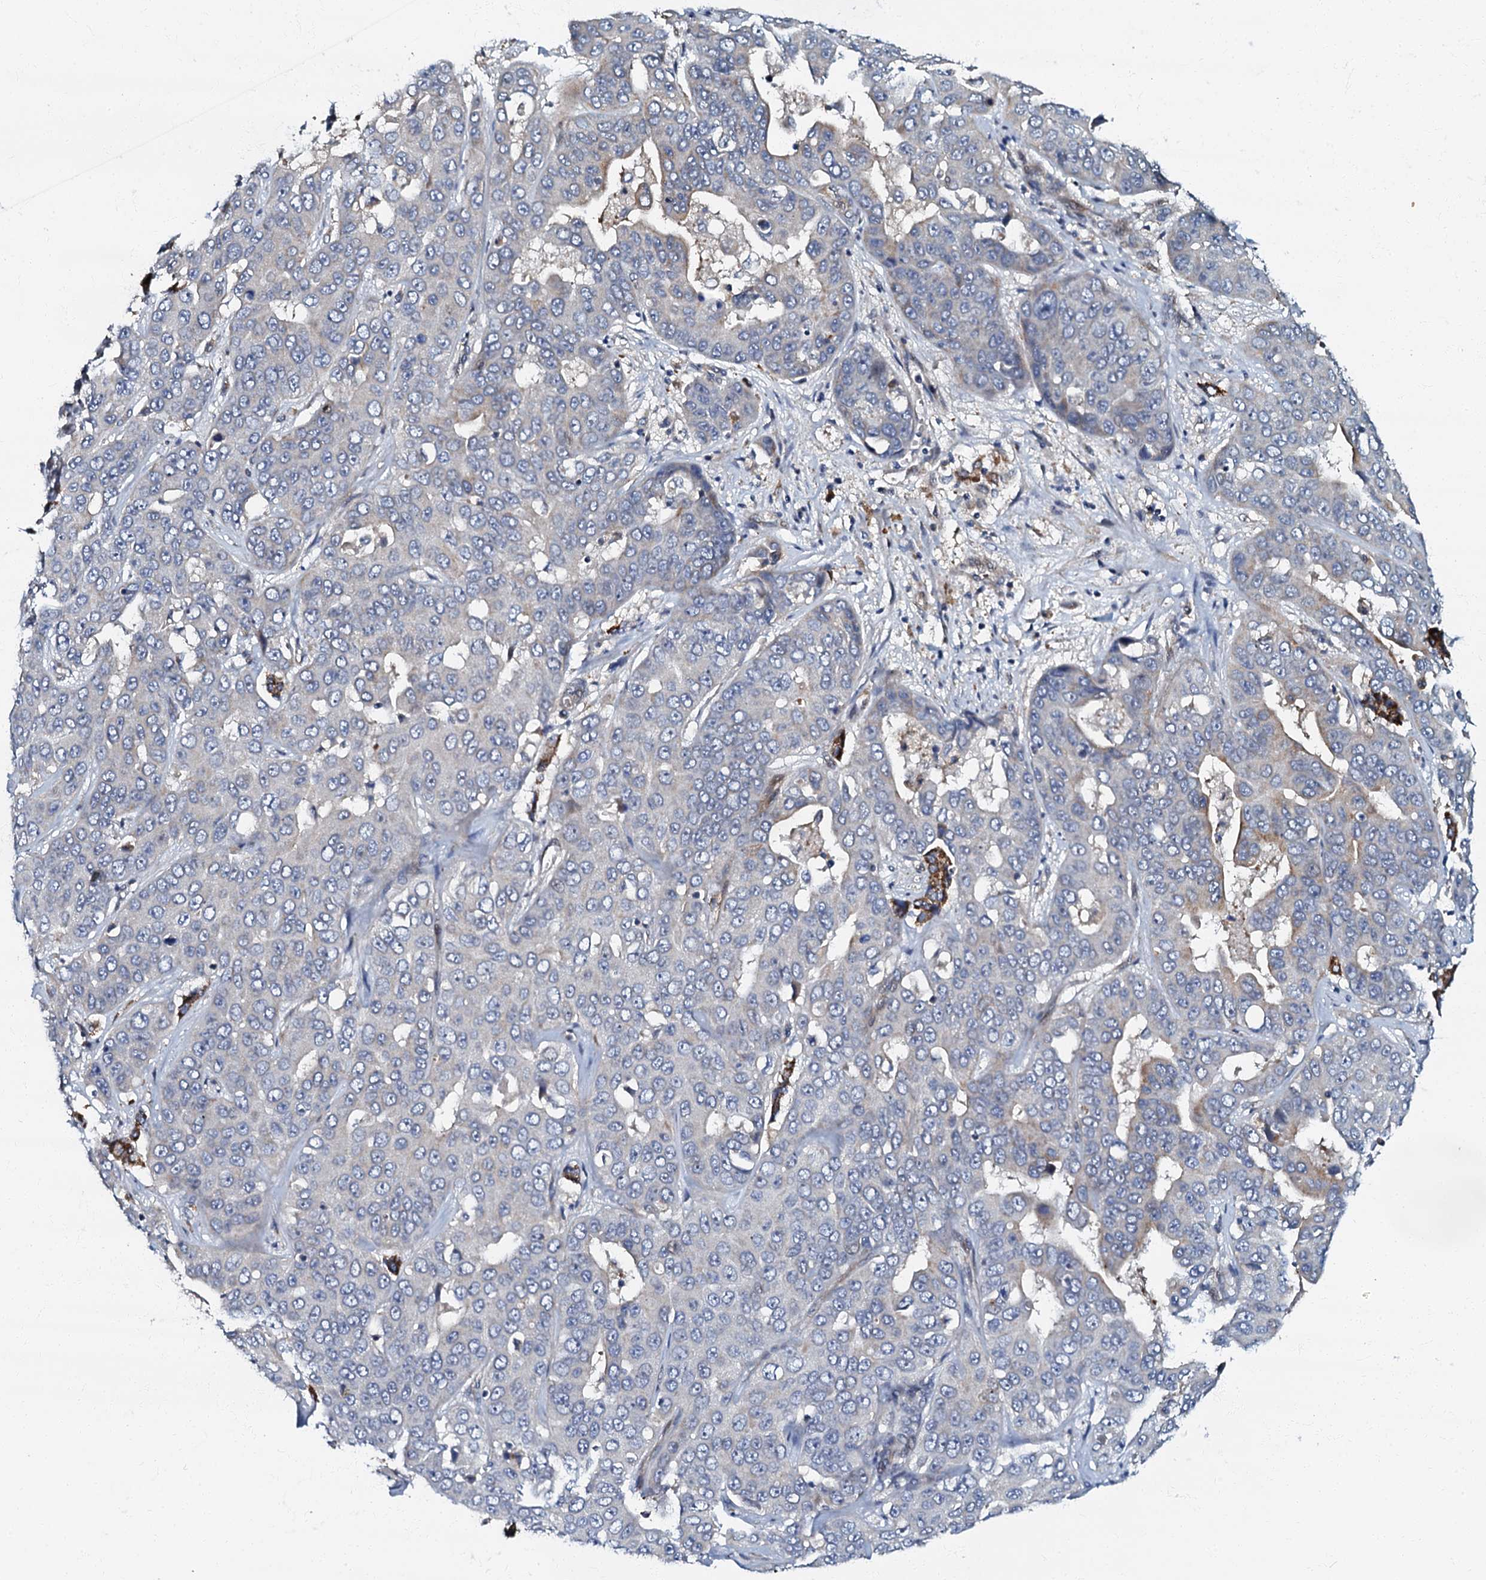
{"staining": {"intensity": "negative", "quantity": "none", "location": "none"}, "tissue": "liver cancer", "cell_type": "Tumor cells", "image_type": "cancer", "snomed": [{"axis": "morphology", "description": "Cholangiocarcinoma"}, {"axis": "topography", "description": "Liver"}], "caption": "The IHC photomicrograph has no significant staining in tumor cells of liver cancer (cholangiocarcinoma) tissue.", "gene": "OLAH", "patient": {"sex": "female", "age": 52}}